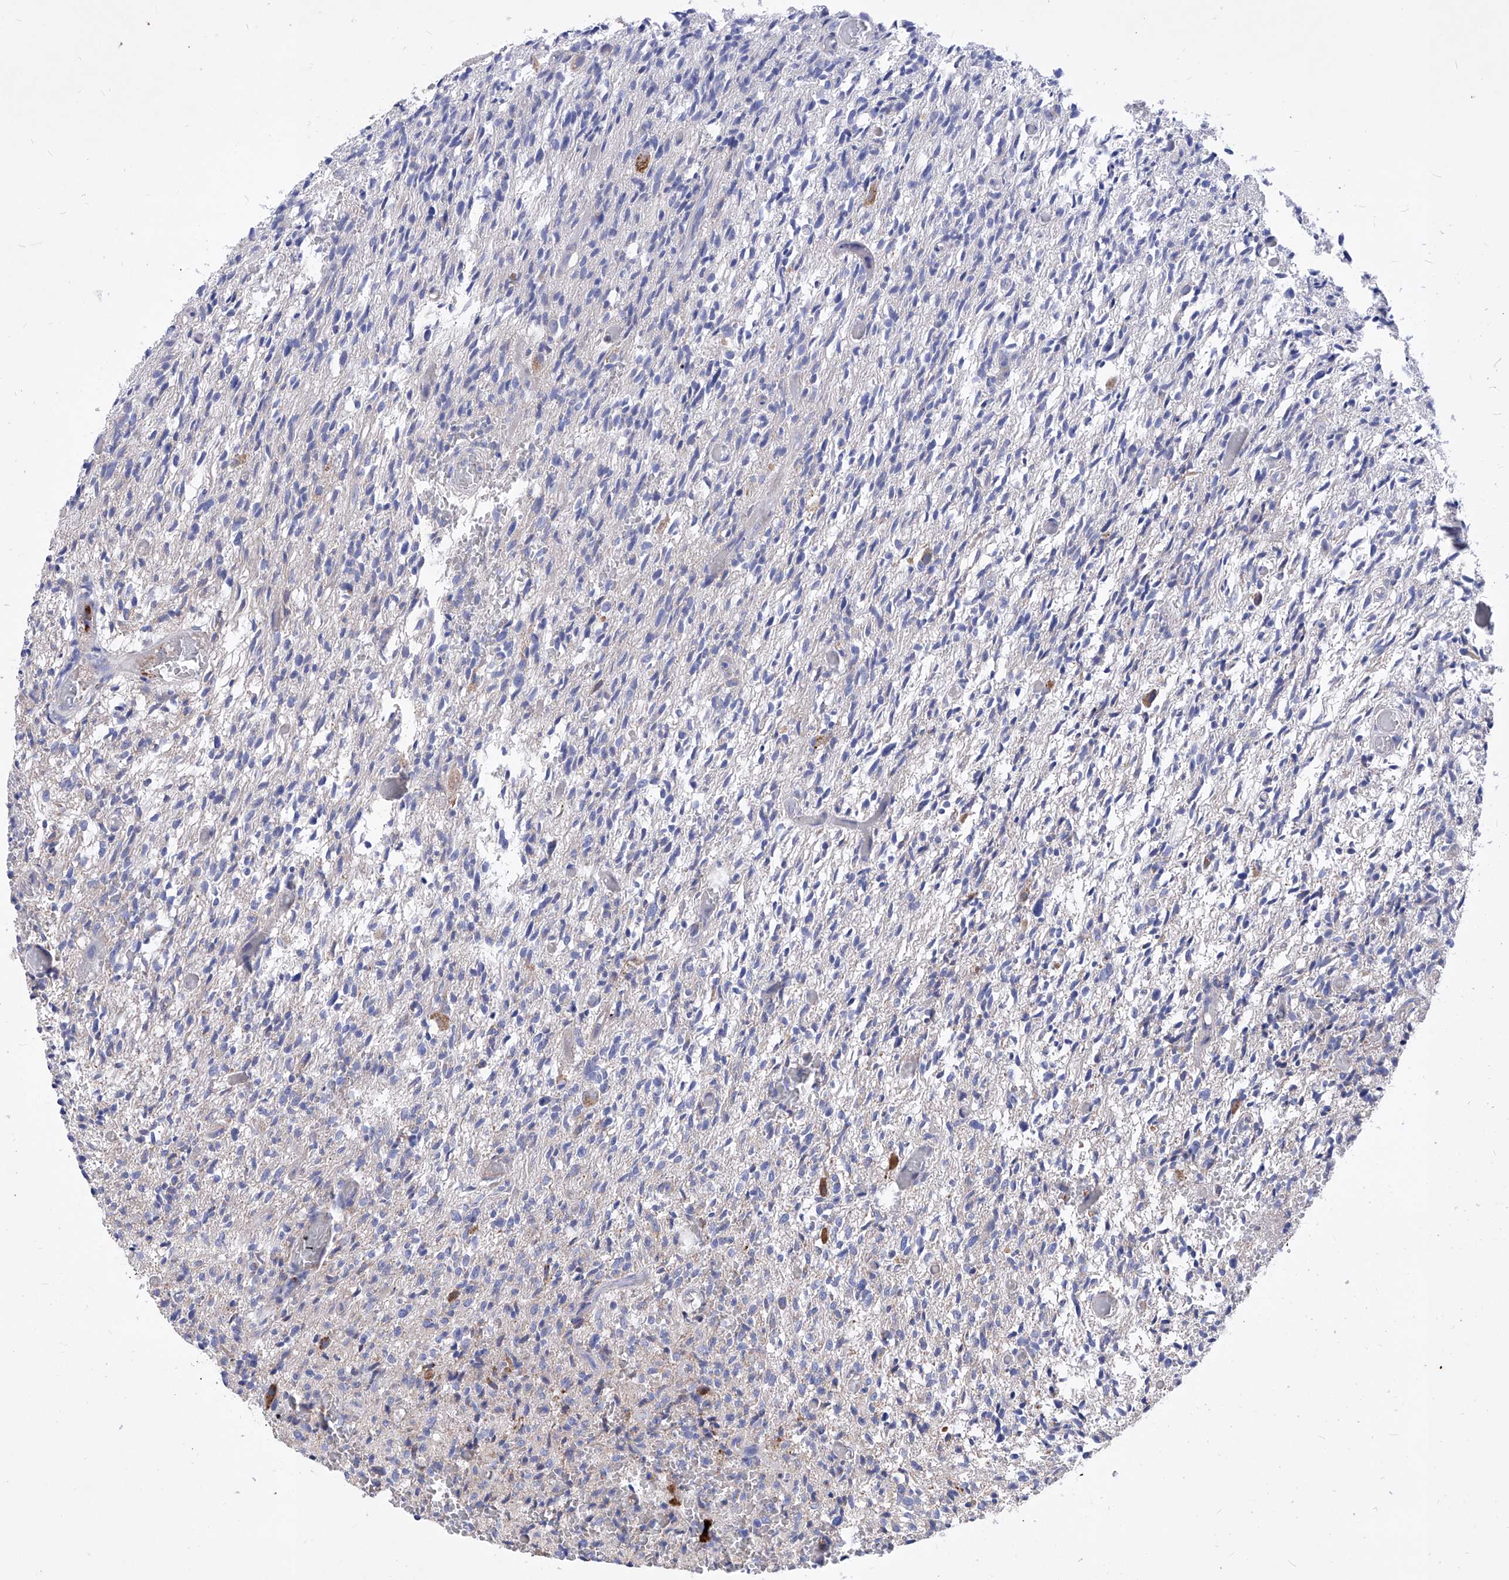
{"staining": {"intensity": "negative", "quantity": "none", "location": "none"}, "tissue": "glioma", "cell_type": "Tumor cells", "image_type": "cancer", "snomed": [{"axis": "morphology", "description": "Glioma, malignant, High grade"}, {"axis": "topography", "description": "Brain"}], "caption": "This image is of high-grade glioma (malignant) stained with immunohistochemistry (IHC) to label a protein in brown with the nuclei are counter-stained blue. There is no positivity in tumor cells.", "gene": "HRNR", "patient": {"sex": "female", "age": 57}}